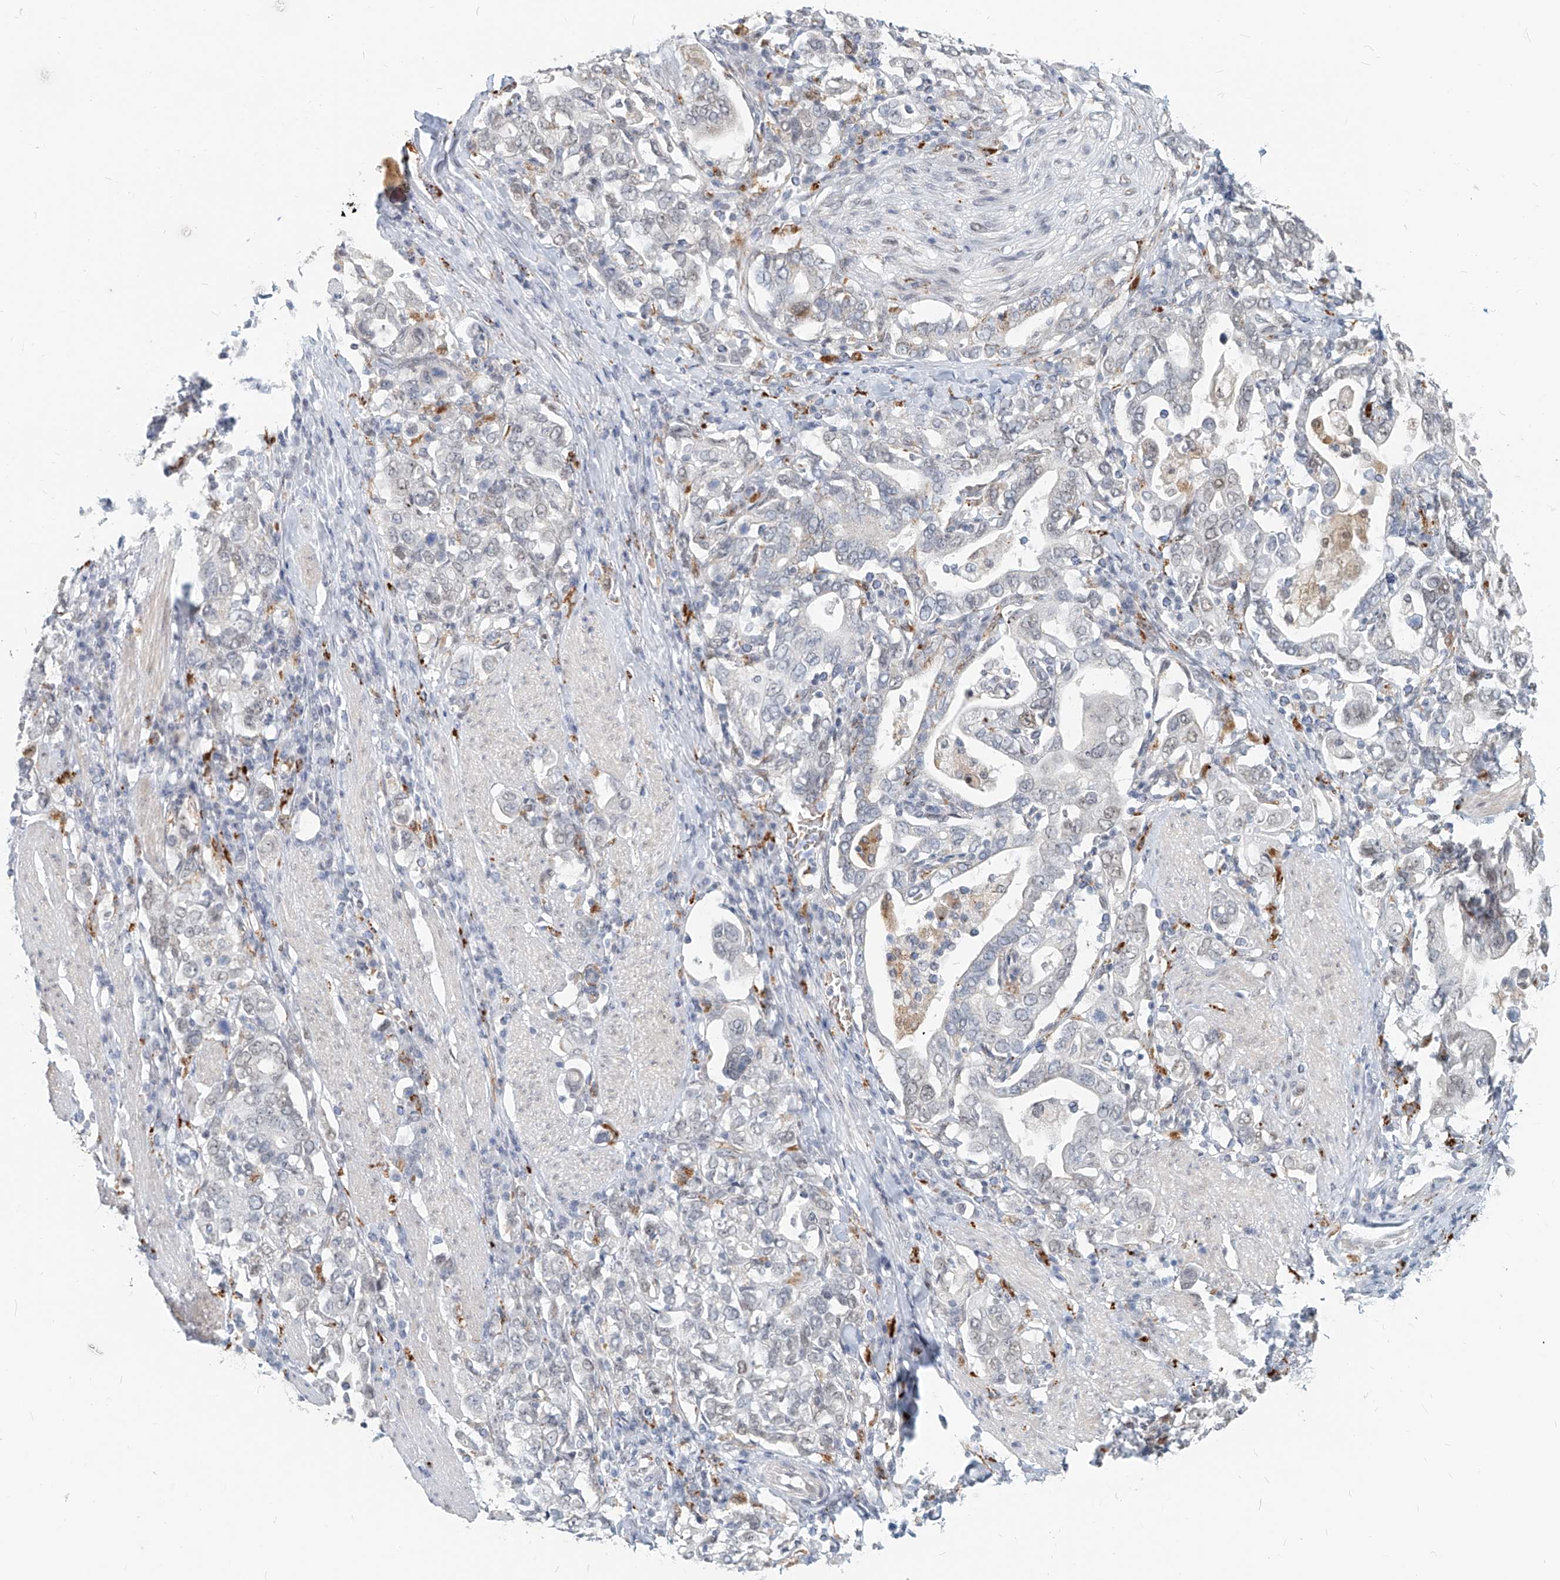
{"staining": {"intensity": "negative", "quantity": "none", "location": "none"}, "tissue": "stomach cancer", "cell_type": "Tumor cells", "image_type": "cancer", "snomed": [{"axis": "morphology", "description": "Adenocarcinoma, NOS"}, {"axis": "topography", "description": "Stomach, upper"}], "caption": "IHC micrograph of adenocarcinoma (stomach) stained for a protein (brown), which shows no positivity in tumor cells.", "gene": "SASH1", "patient": {"sex": "male", "age": 62}}